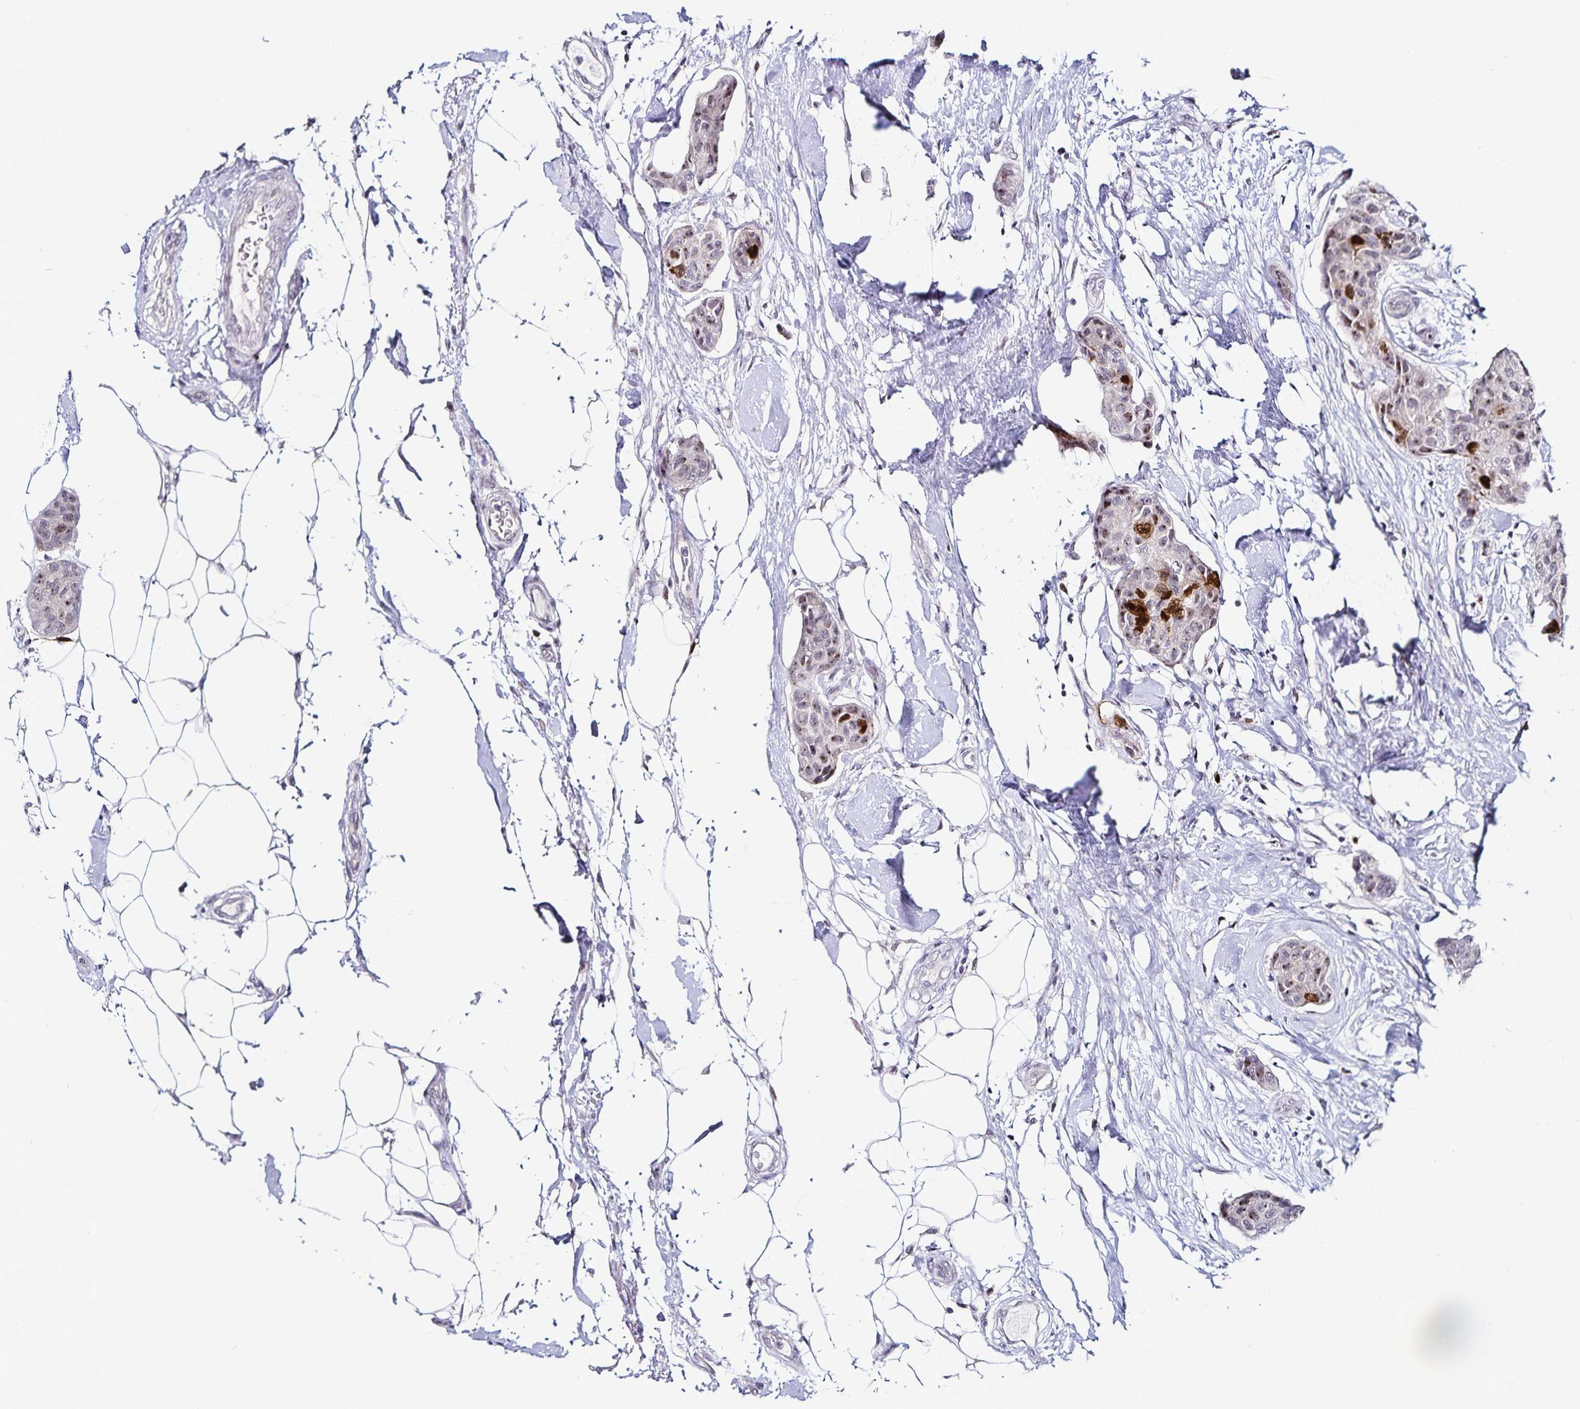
{"staining": {"intensity": "strong", "quantity": "<25%", "location": "nuclear"}, "tissue": "breast cancer", "cell_type": "Tumor cells", "image_type": "cancer", "snomed": [{"axis": "morphology", "description": "Duct carcinoma"}, {"axis": "topography", "description": "Breast"}, {"axis": "topography", "description": "Lymph node"}], "caption": "Immunohistochemistry of breast invasive ductal carcinoma reveals medium levels of strong nuclear positivity in about <25% of tumor cells.", "gene": "ANLN", "patient": {"sex": "female", "age": 80}}